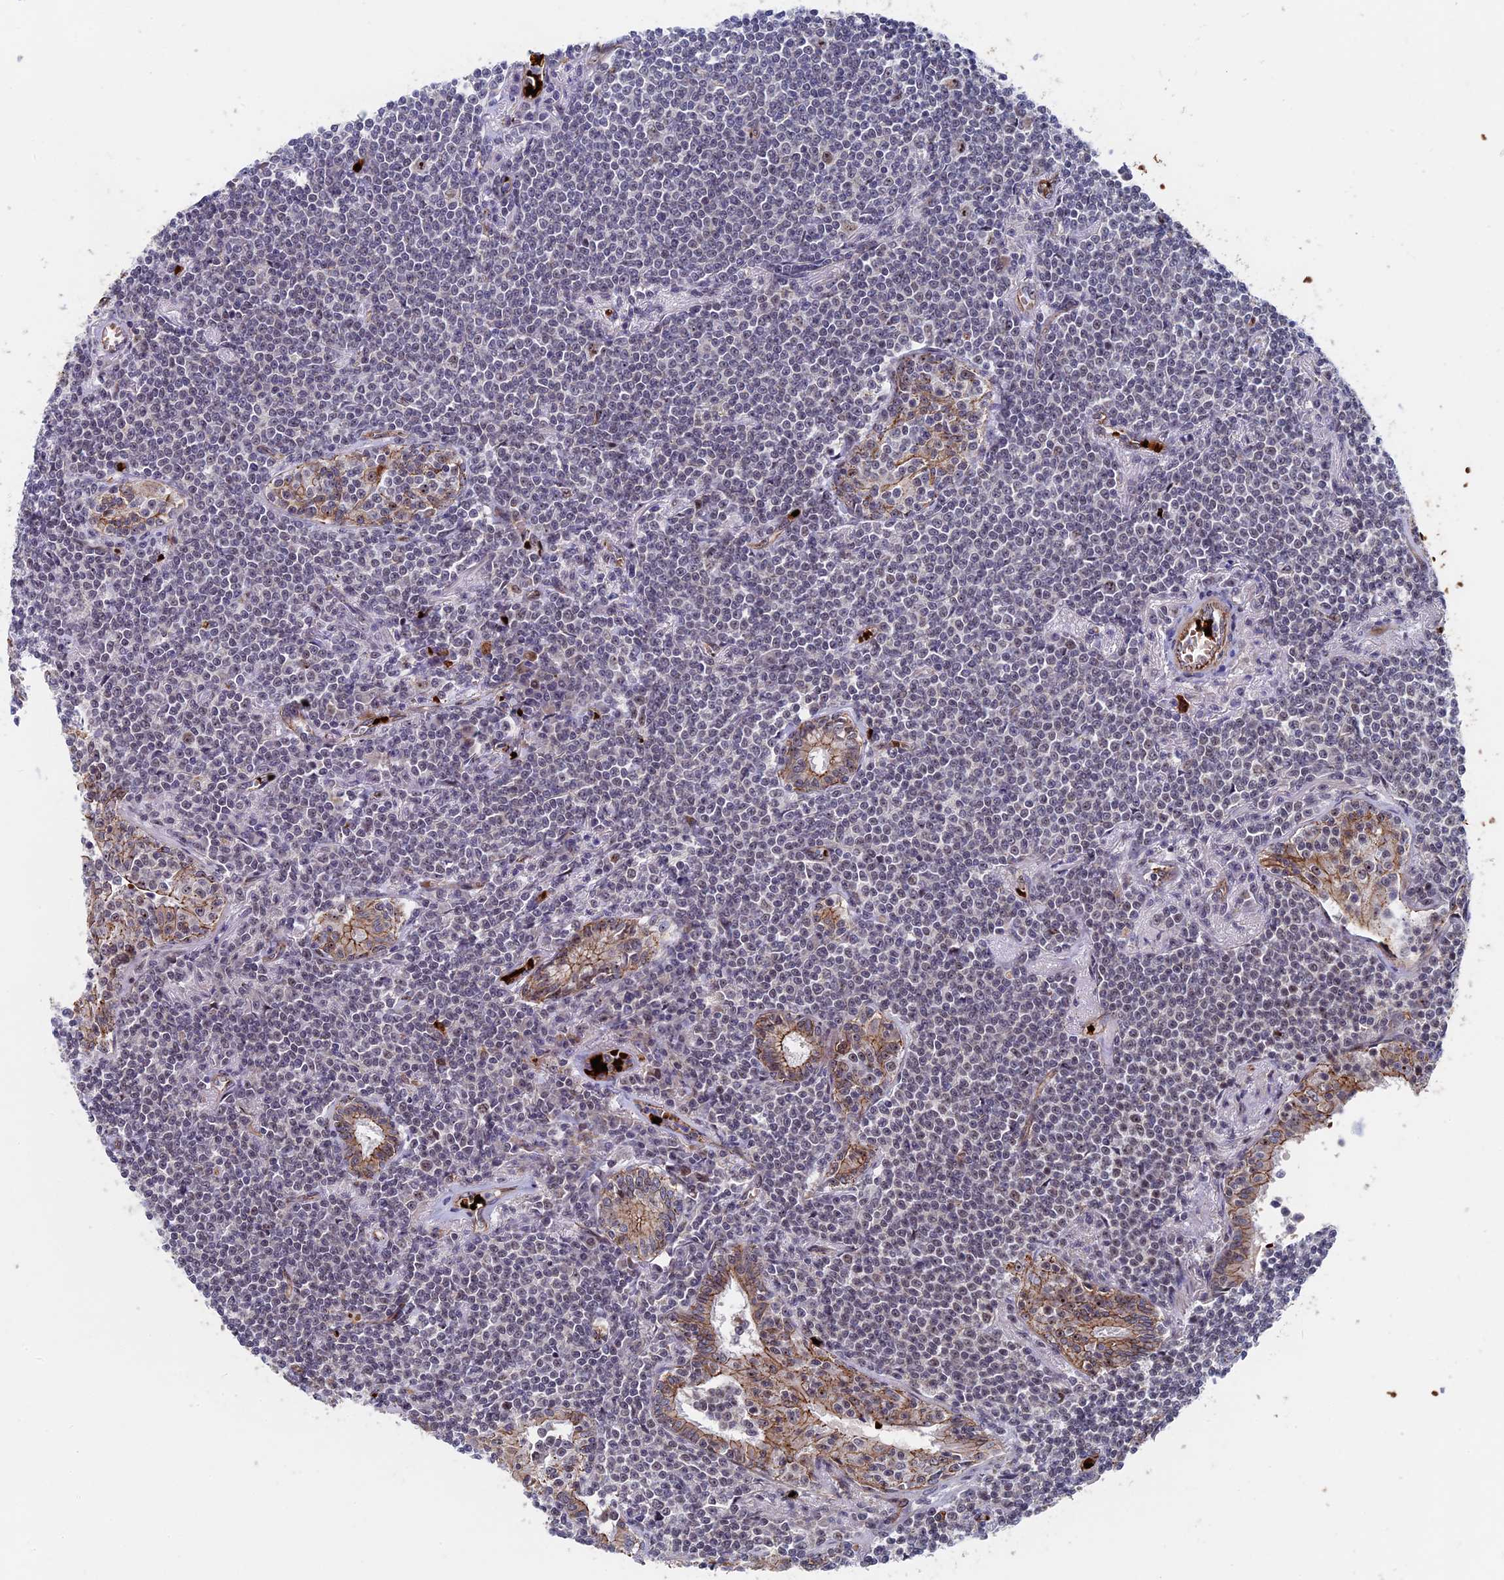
{"staining": {"intensity": "negative", "quantity": "none", "location": "none"}, "tissue": "lymphoma", "cell_type": "Tumor cells", "image_type": "cancer", "snomed": [{"axis": "morphology", "description": "Malignant lymphoma, non-Hodgkin's type, Low grade"}, {"axis": "topography", "description": "Lung"}], "caption": "Low-grade malignant lymphoma, non-Hodgkin's type was stained to show a protein in brown. There is no significant expression in tumor cells. Brightfield microscopy of immunohistochemistry stained with DAB (brown) and hematoxylin (blue), captured at high magnification.", "gene": "EXOSC9", "patient": {"sex": "female", "age": 71}}